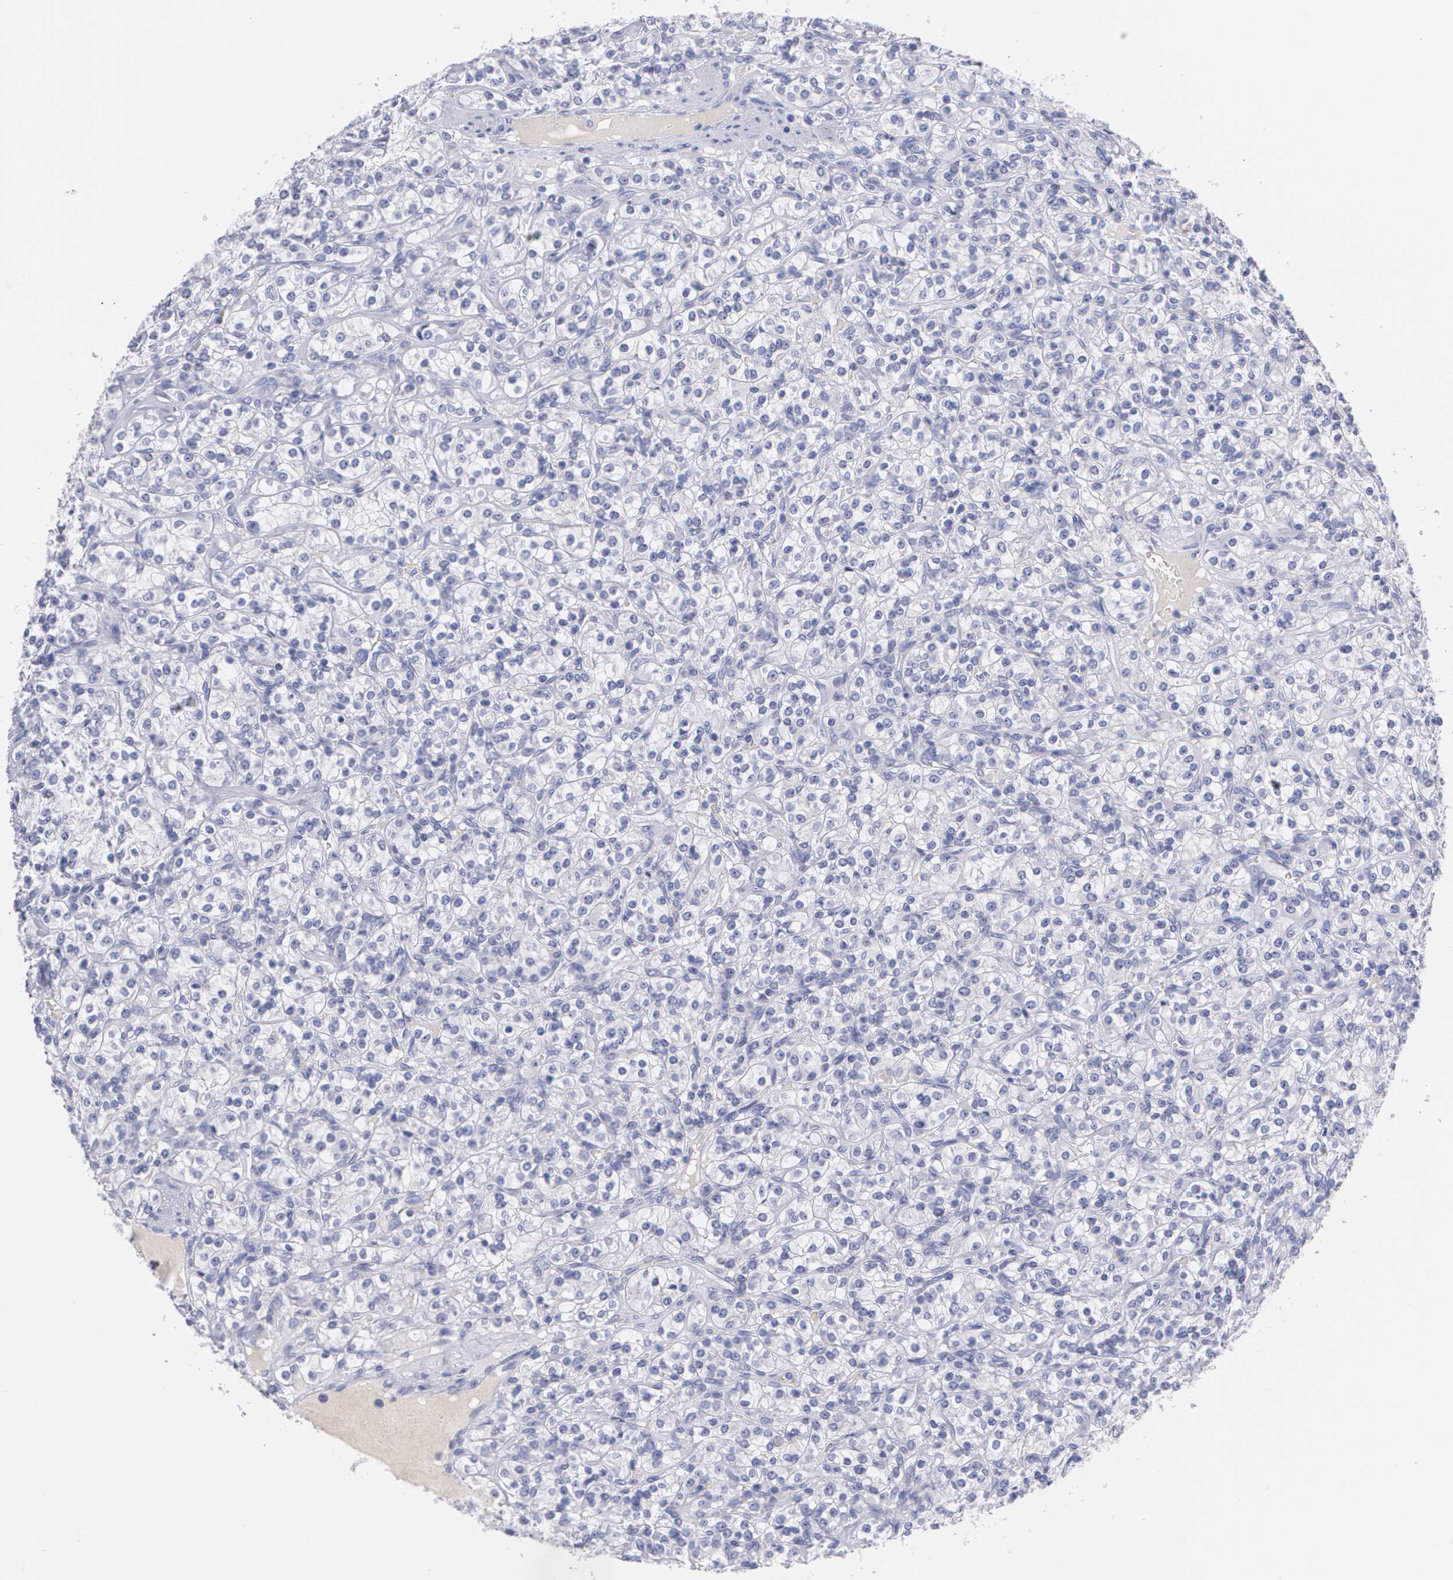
{"staining": {"intensity": "negative", "quantity": "none", "location": "none"}, "tissue": "renal cancer", "cell_type": "Tumor cells", "image_type": "cancer", "snomed": [{"axis": "morphology", "description": "Adenocarcinoma, NOS"}, {"axis": "topography", "description": "Kidney"}], "caption": "Tumor cells are negative for brown protein staining in adenocarcinoma (renal).", "gene": "HMMR", "patient": {"sex": "male", "age": 77}}